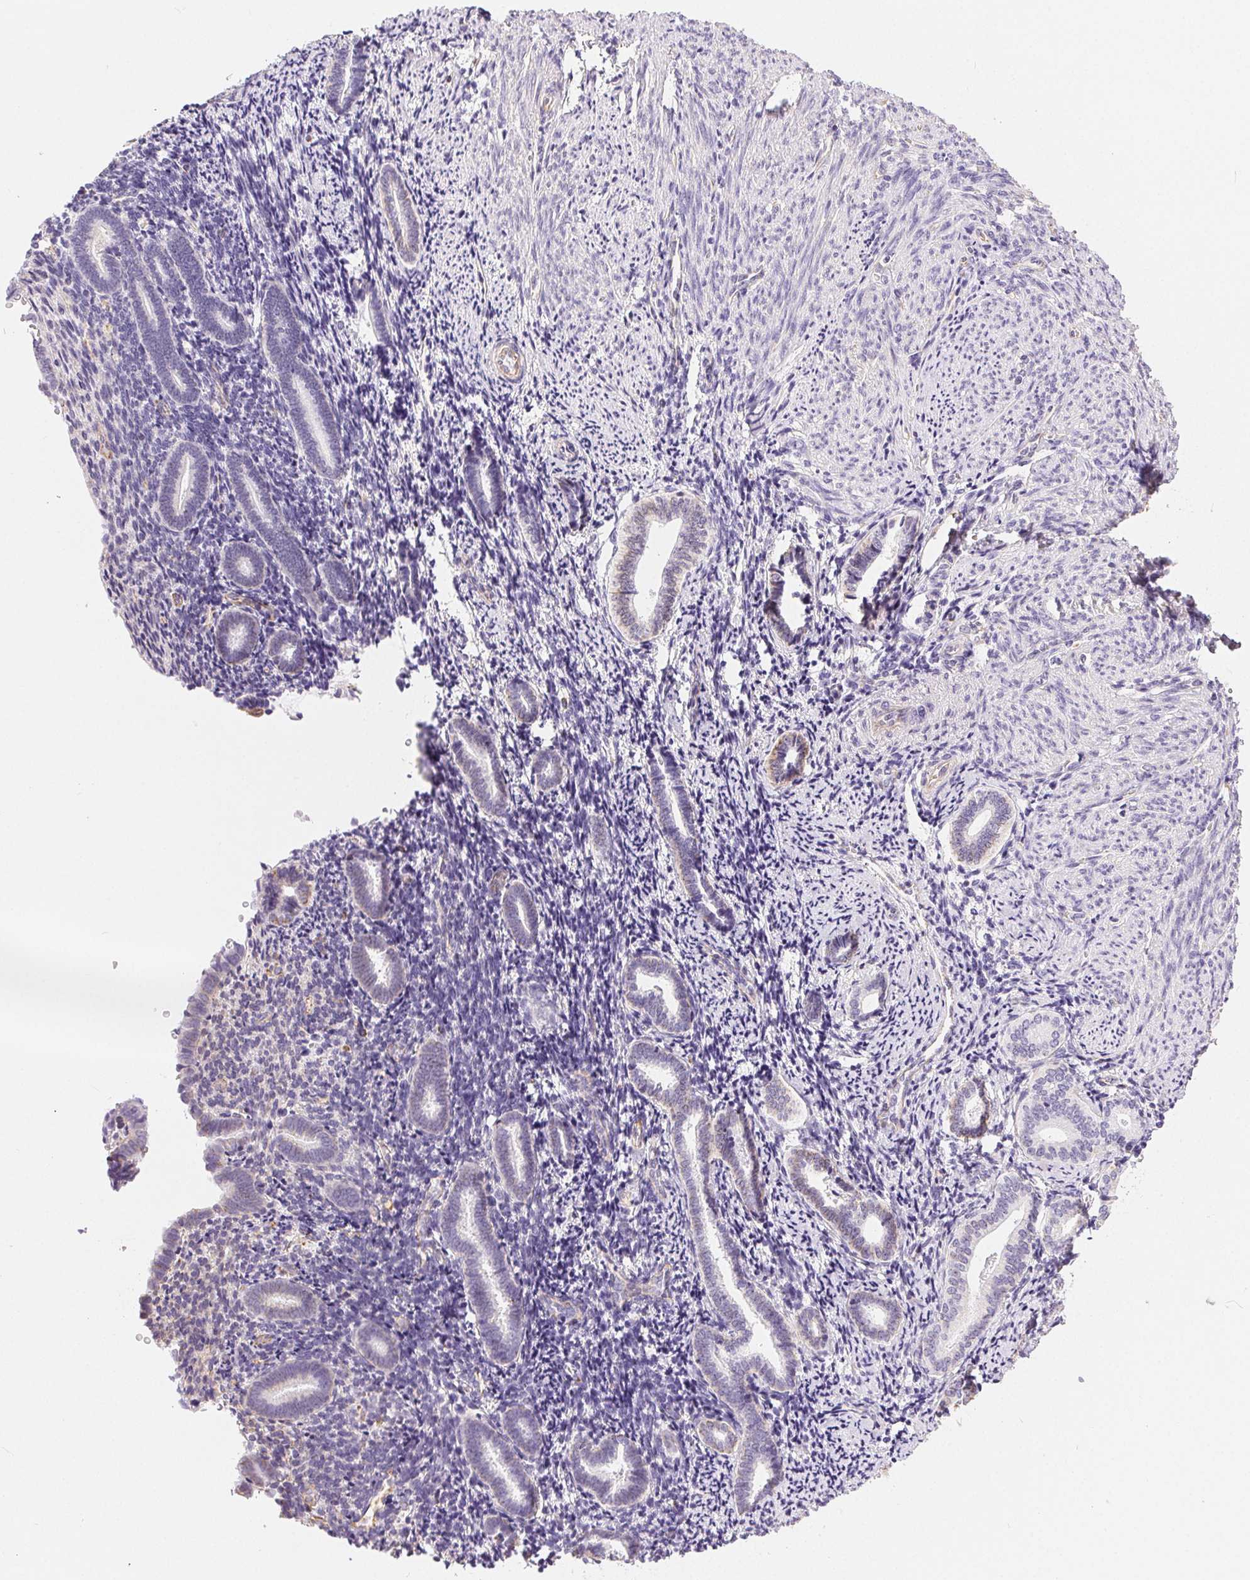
{"staining": {"intensity": "negative", "quantity": "none", "location": "none"}, "tissue": "endometrium", "cell_type": "Cells in endometrial stroma", "image_type": "normal", "snomed": [{"axis": "morphology", "description": "Normal tissue, NOS"}, {"axis": "topography", "description": "Endometrium"}], "caption": "IHC micrograph of unremarkable endometrium stained for a protein (brown), which demonstrates no staining in cells in endometrial stroma.", "gene": "GFAP", "patient": {"sex": "female", "age": 57}}